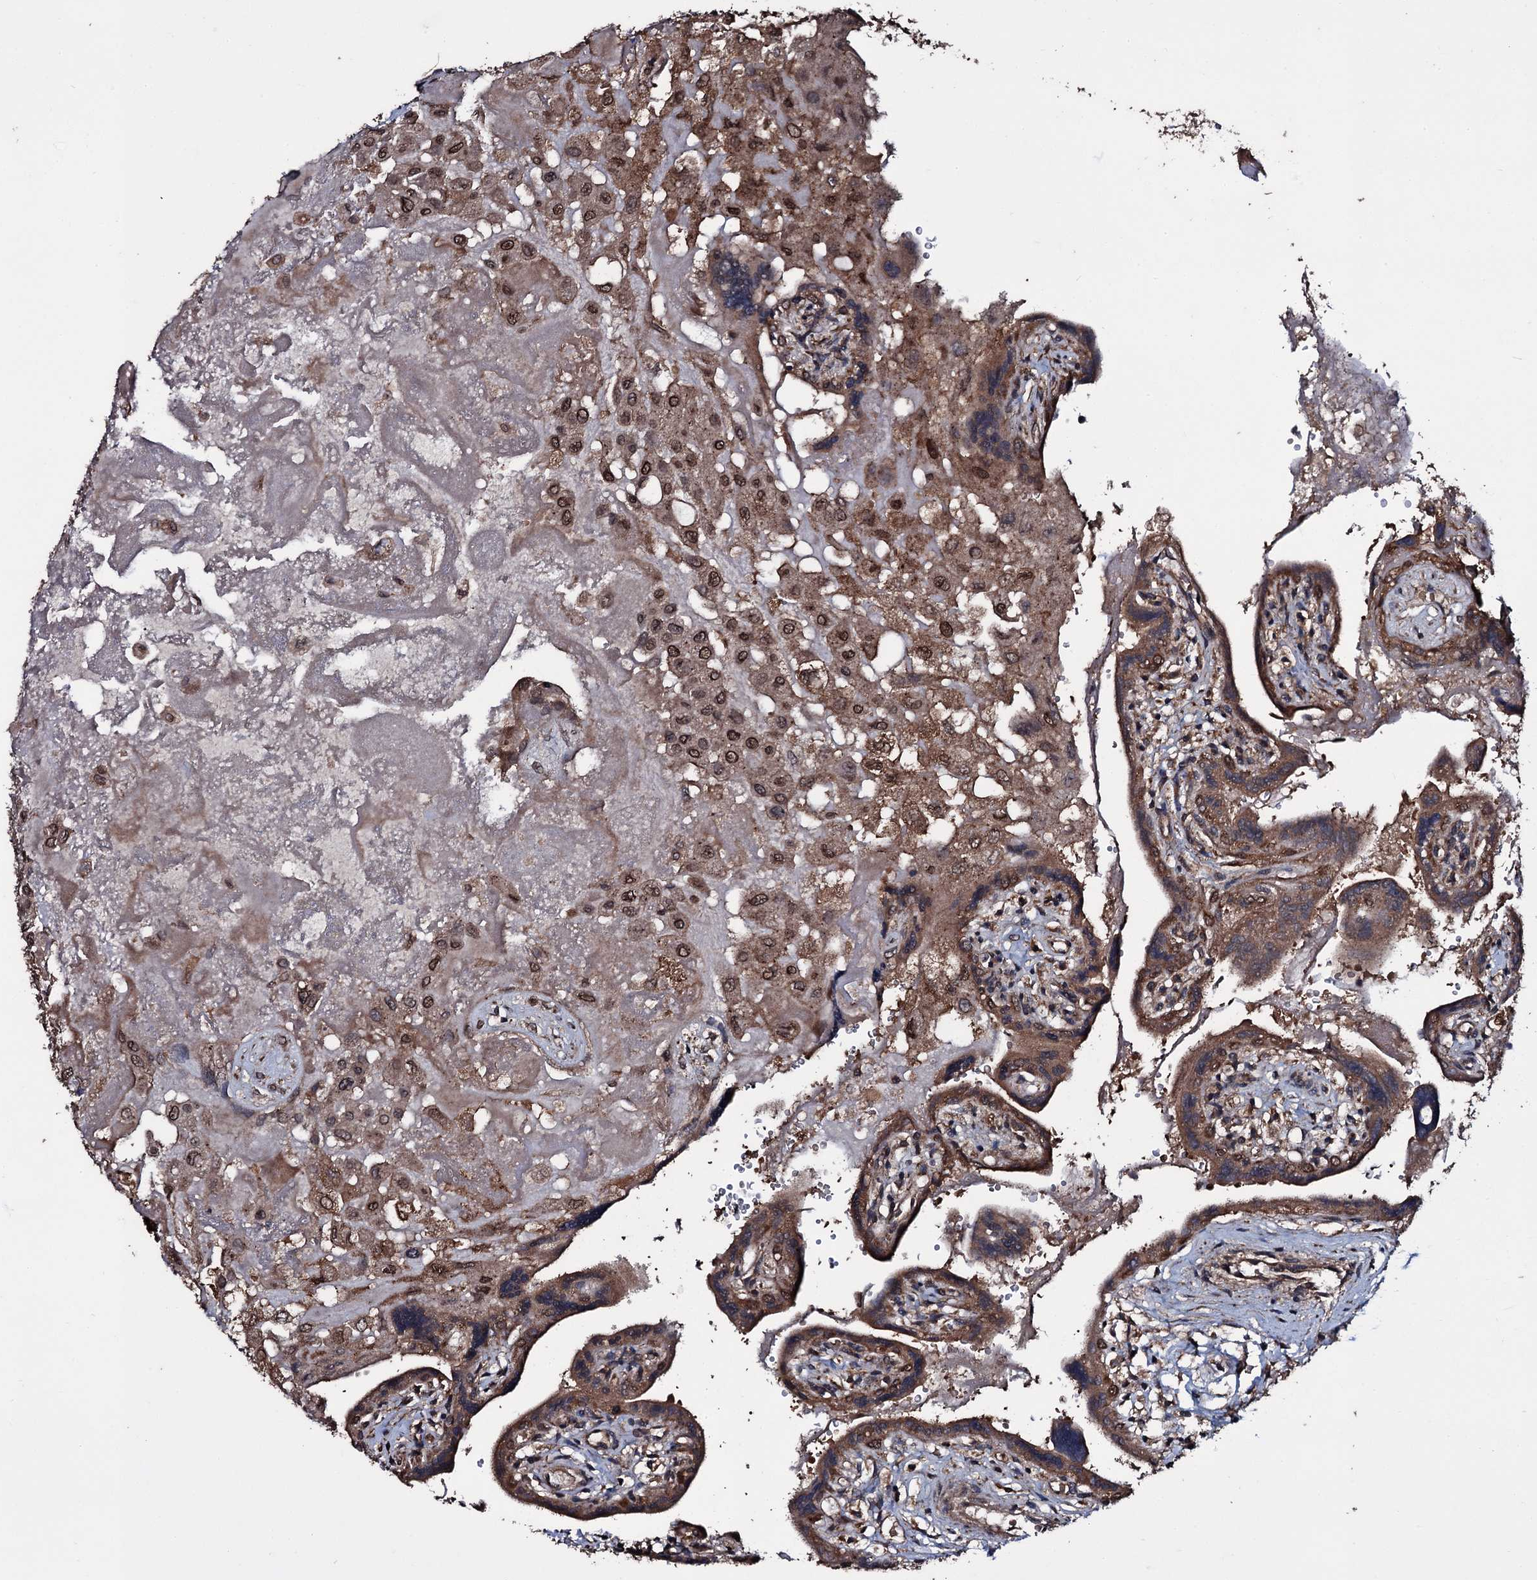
{"staining": {"intensity": "moderate", "quantity": ">75%", "location": "cytoplasmic/membranous,nuclear"}, "tissue": "placenta", "cell_type": "Decidual cells", "image_type": "normal", "snomed": [{"axis": "morphology", "description": "Normal tissue, NOS"}, {"axis": "topography", "description": "Placenta"}], "caption": "Decidual cells show medium levels of moderate cytoplasmic/membranous,nuclear positivity in about >75% of cells in unremarkable human placenta.", "gene": "MRPS31", "patient": {"sex": "female", "age": 37}}